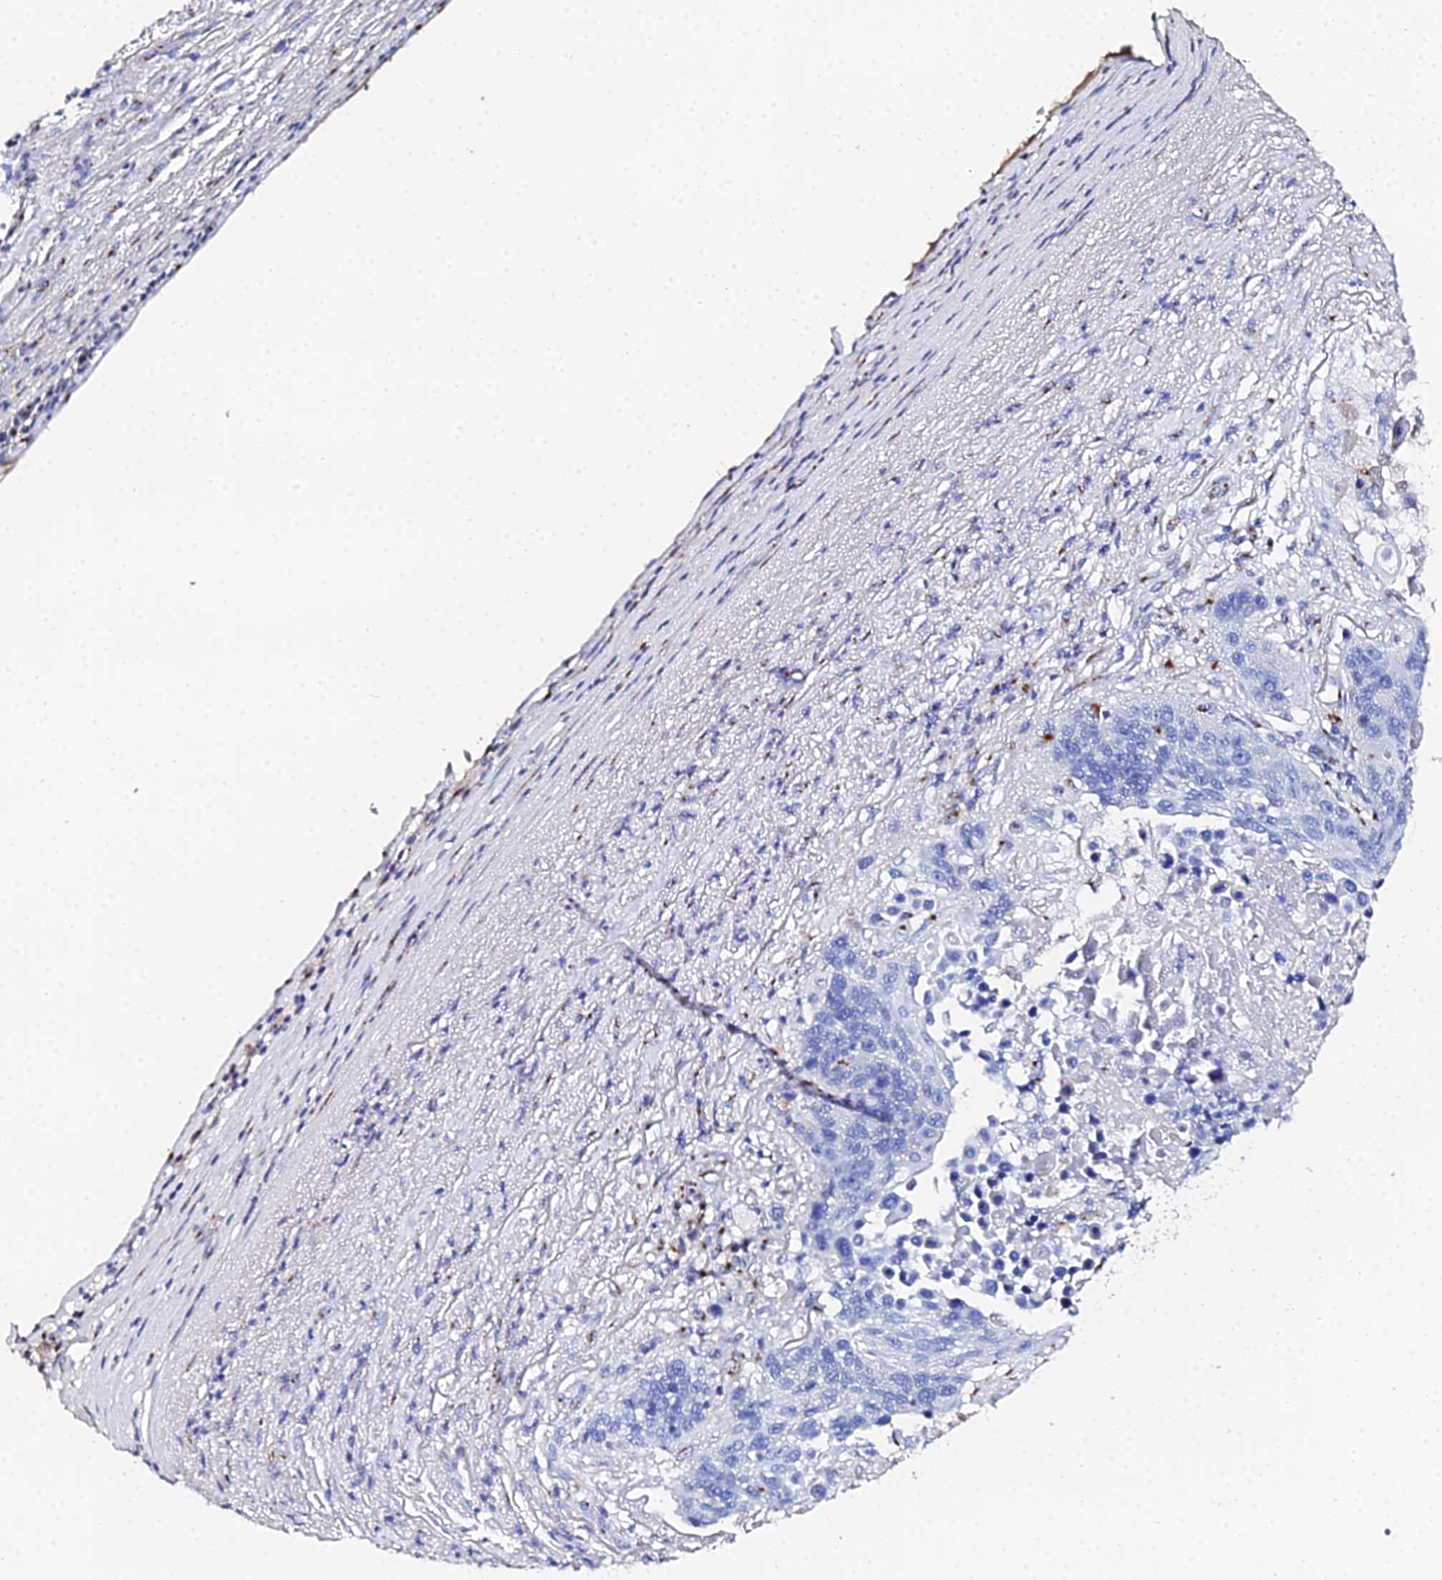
{"staining": {"intensity": "negative", "quantity": "none", "location": "none"}, "tissue": "lung cancer", "cell_type": "Tumor cells", "image_type": "cancer", "snomed": [{"axis": "morphology", "description": "Normal tissue, NOS"}, {"axis": "morphology", "description": "Squamous cell carcinoma, NOS"}, {"axis": "topography", "description": "Lymph node"}, {"axis": "topography", "description": "Lung"}], "caption": "The photomicrograph shows no significant staining in tumor cells of lung cancer (squamous cell carcinoma).", "gene": "ENSG00000268674", "patient": {"sex": "male", "age": 66}}